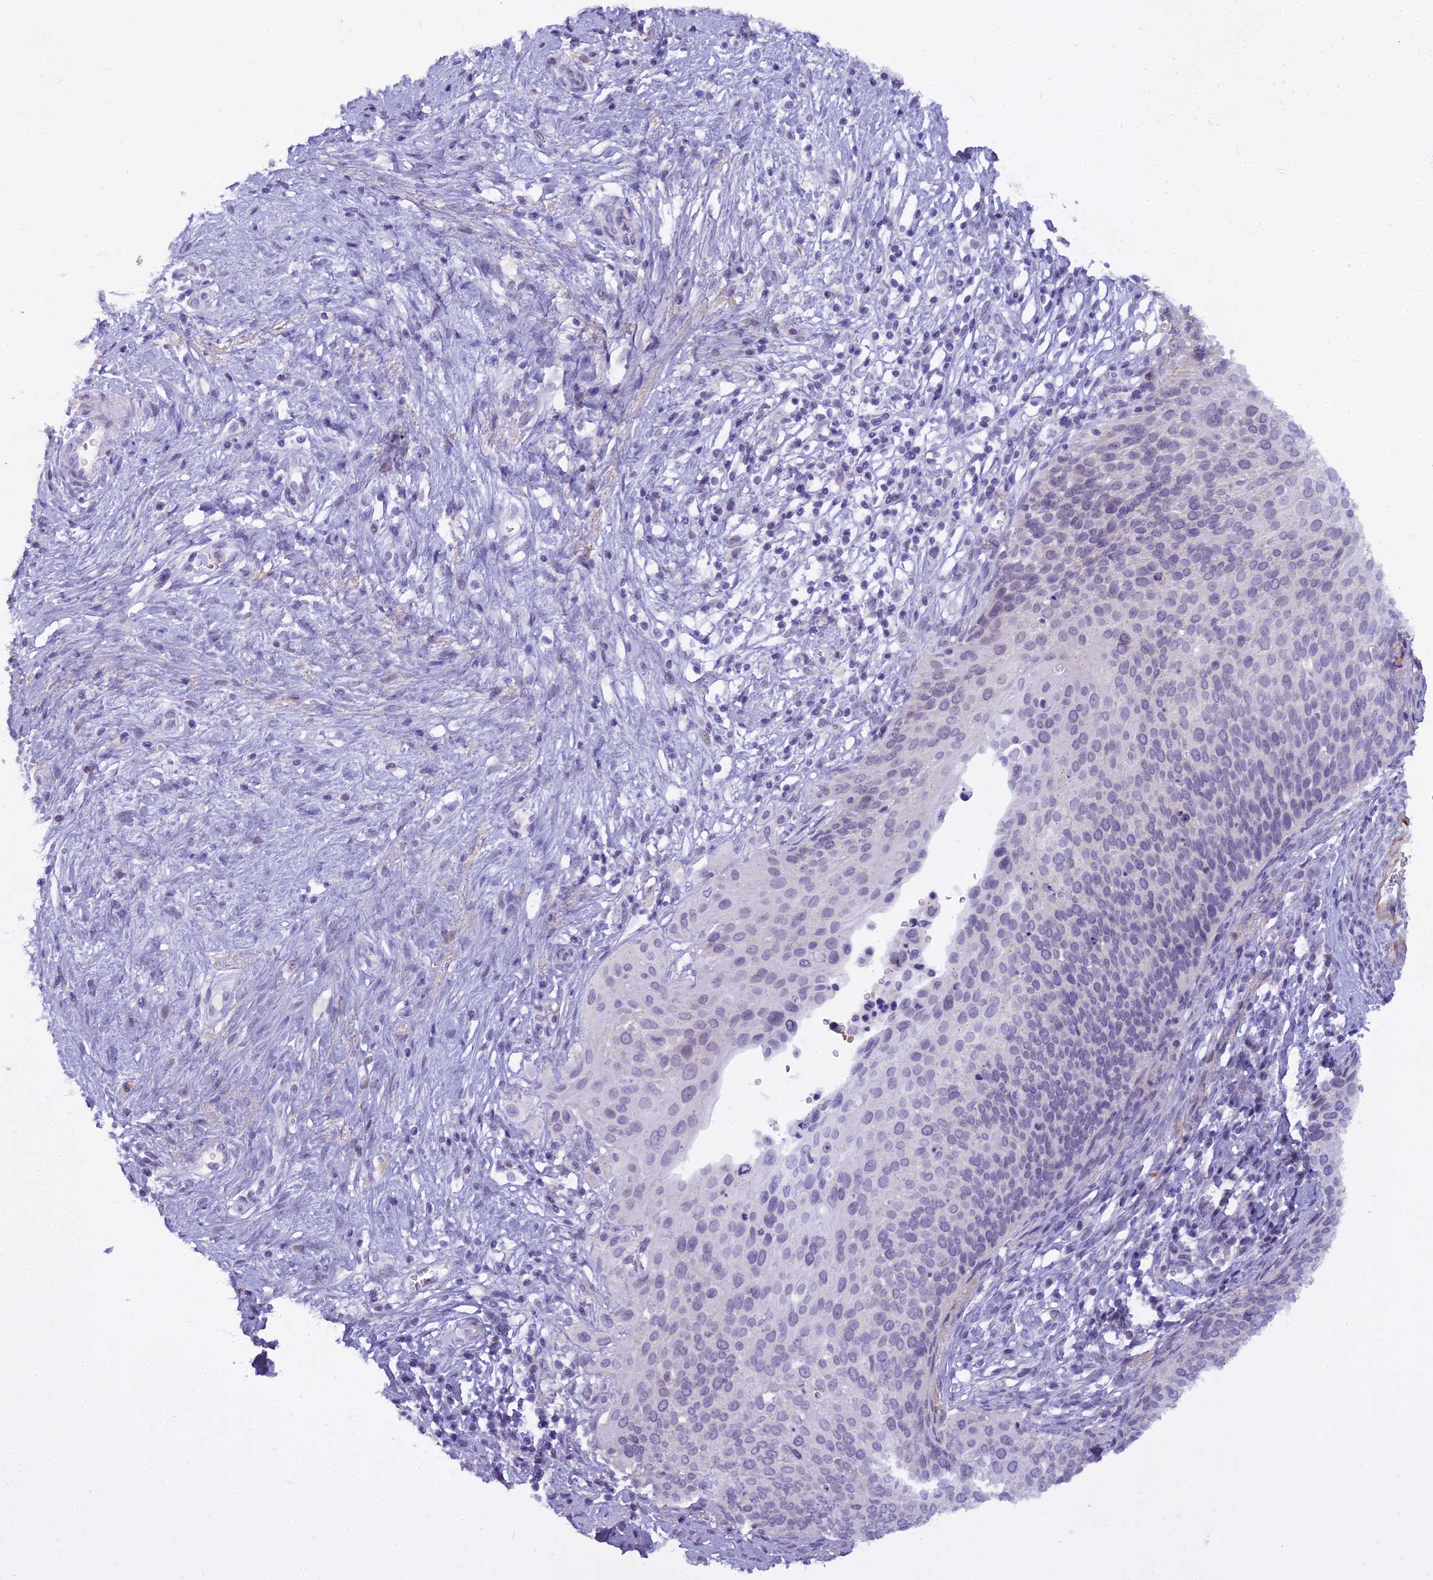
{"staining": {"intensity": "negative", "quantity": "none", "location": "none"}, "tissue": "cervical cancer", "cell_type": "Tumor cells", "image_type": "cancer", "snomed": [{"axis": "morphology", "description": "Squamous cell carcinoma, NOS"}, {"axis": "topography", "description": "Cervix"}], "caption": "A high-resolution micrograph shows immunohistochemistry (IHC) staining of cervical cancer (squamous cell carcinoma), which shows no significant positivity in tumor cells.", "gene": "OSTN", "patient": {"sex": "female", "age": 44}}